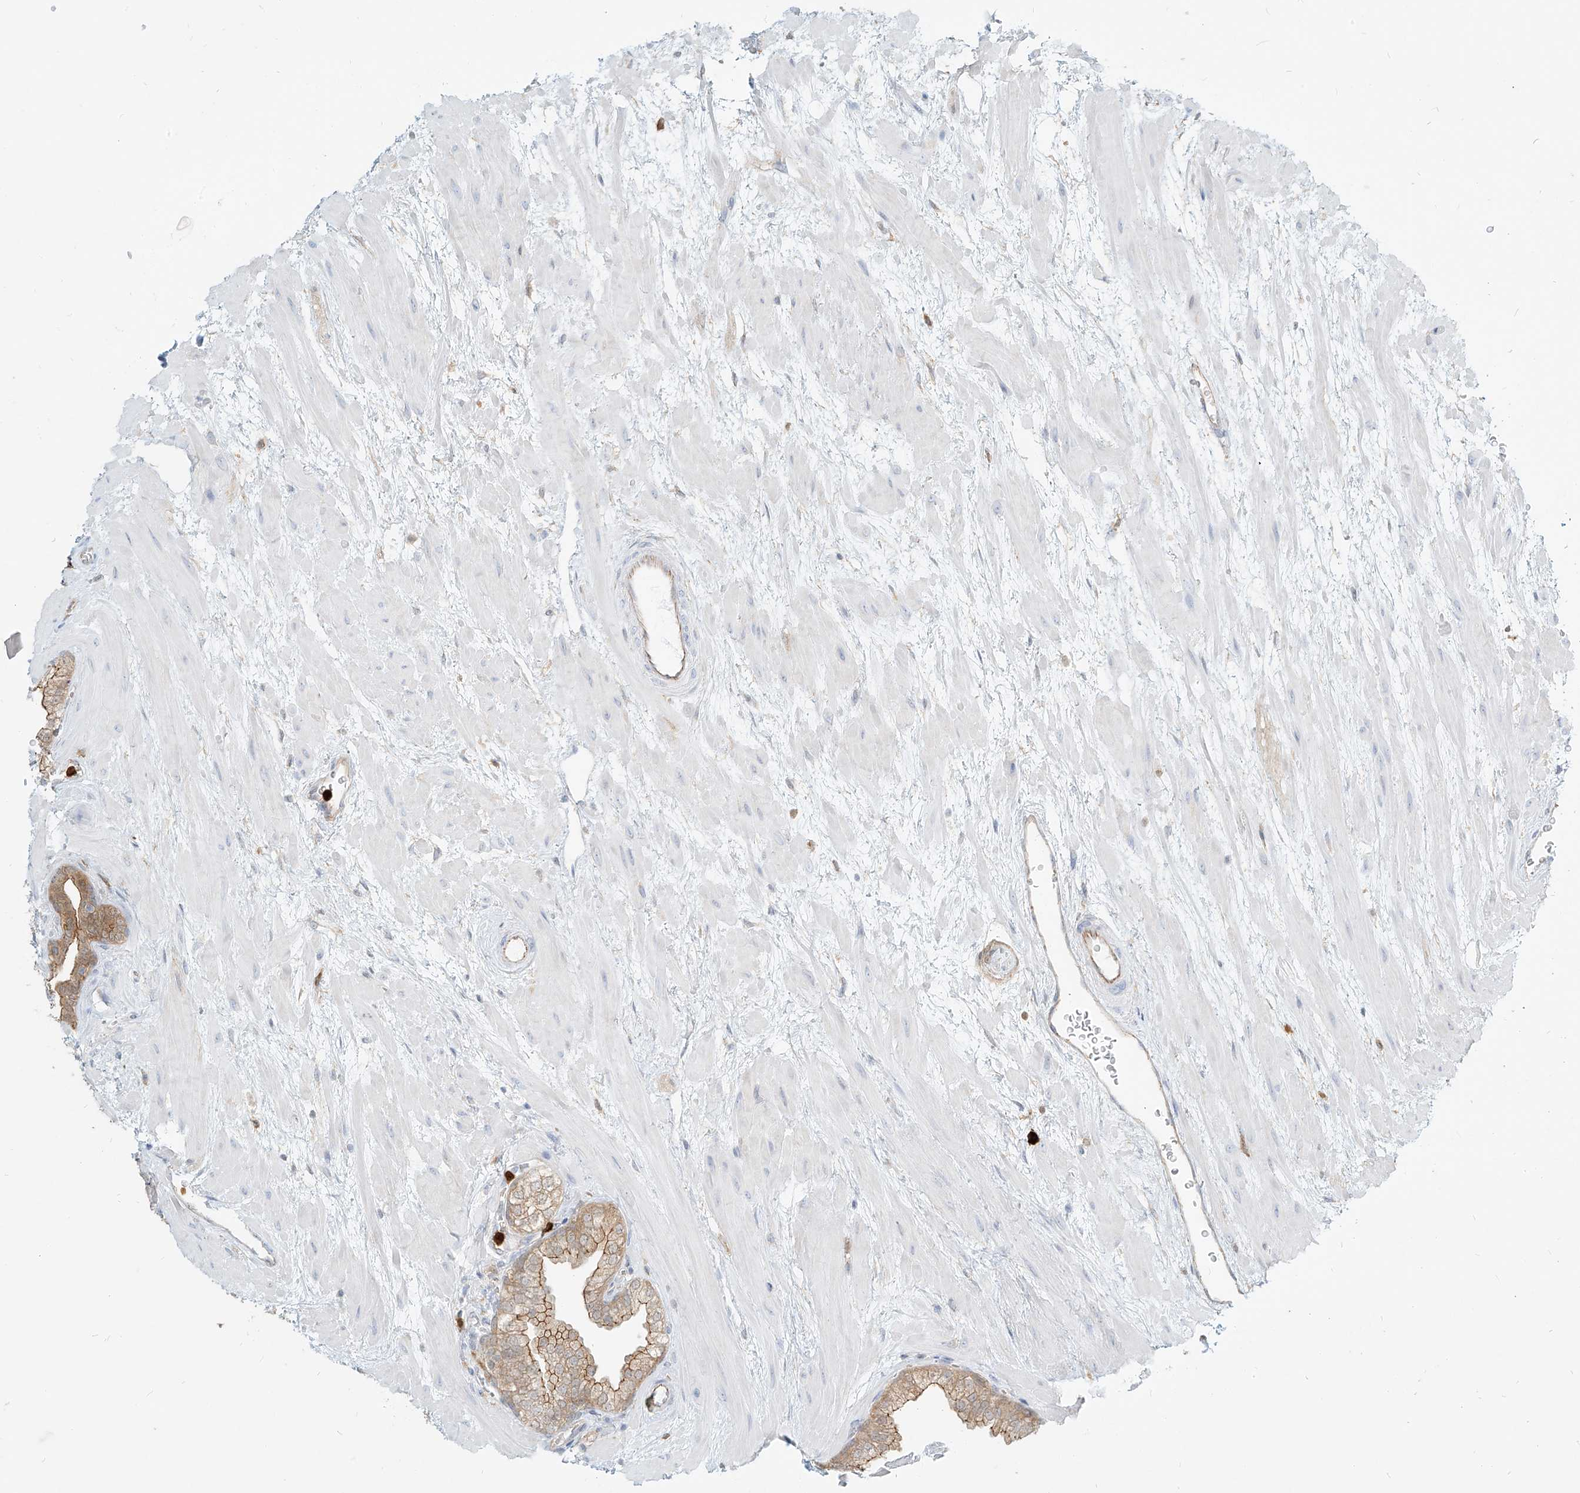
{"staining": {"intensity": "moderate", "quantity": "25%-75%", "location": "cytoplasmic/membranous"}, "tissue": "prostate", "cell_type": "Glandular cells", "image_type": "normal", "snomed": [{"axis": "morphology", "description": "Normal tissue, NOS"}, {"axis": "topography", "description": "Prostate"}], "caption": "Protein analysis of unremarkable prostate reveals moderate cytoplasmic/membranous staining in approximately 25%-75% of glandular cells. The staining was performed using DAB to visualize the protein expression in brown, while the nuclei were stained in blue with hematoxylin (Magnification: 20x).", "gene": "PGD", "patient": {"sex": "male", "age": 48}}